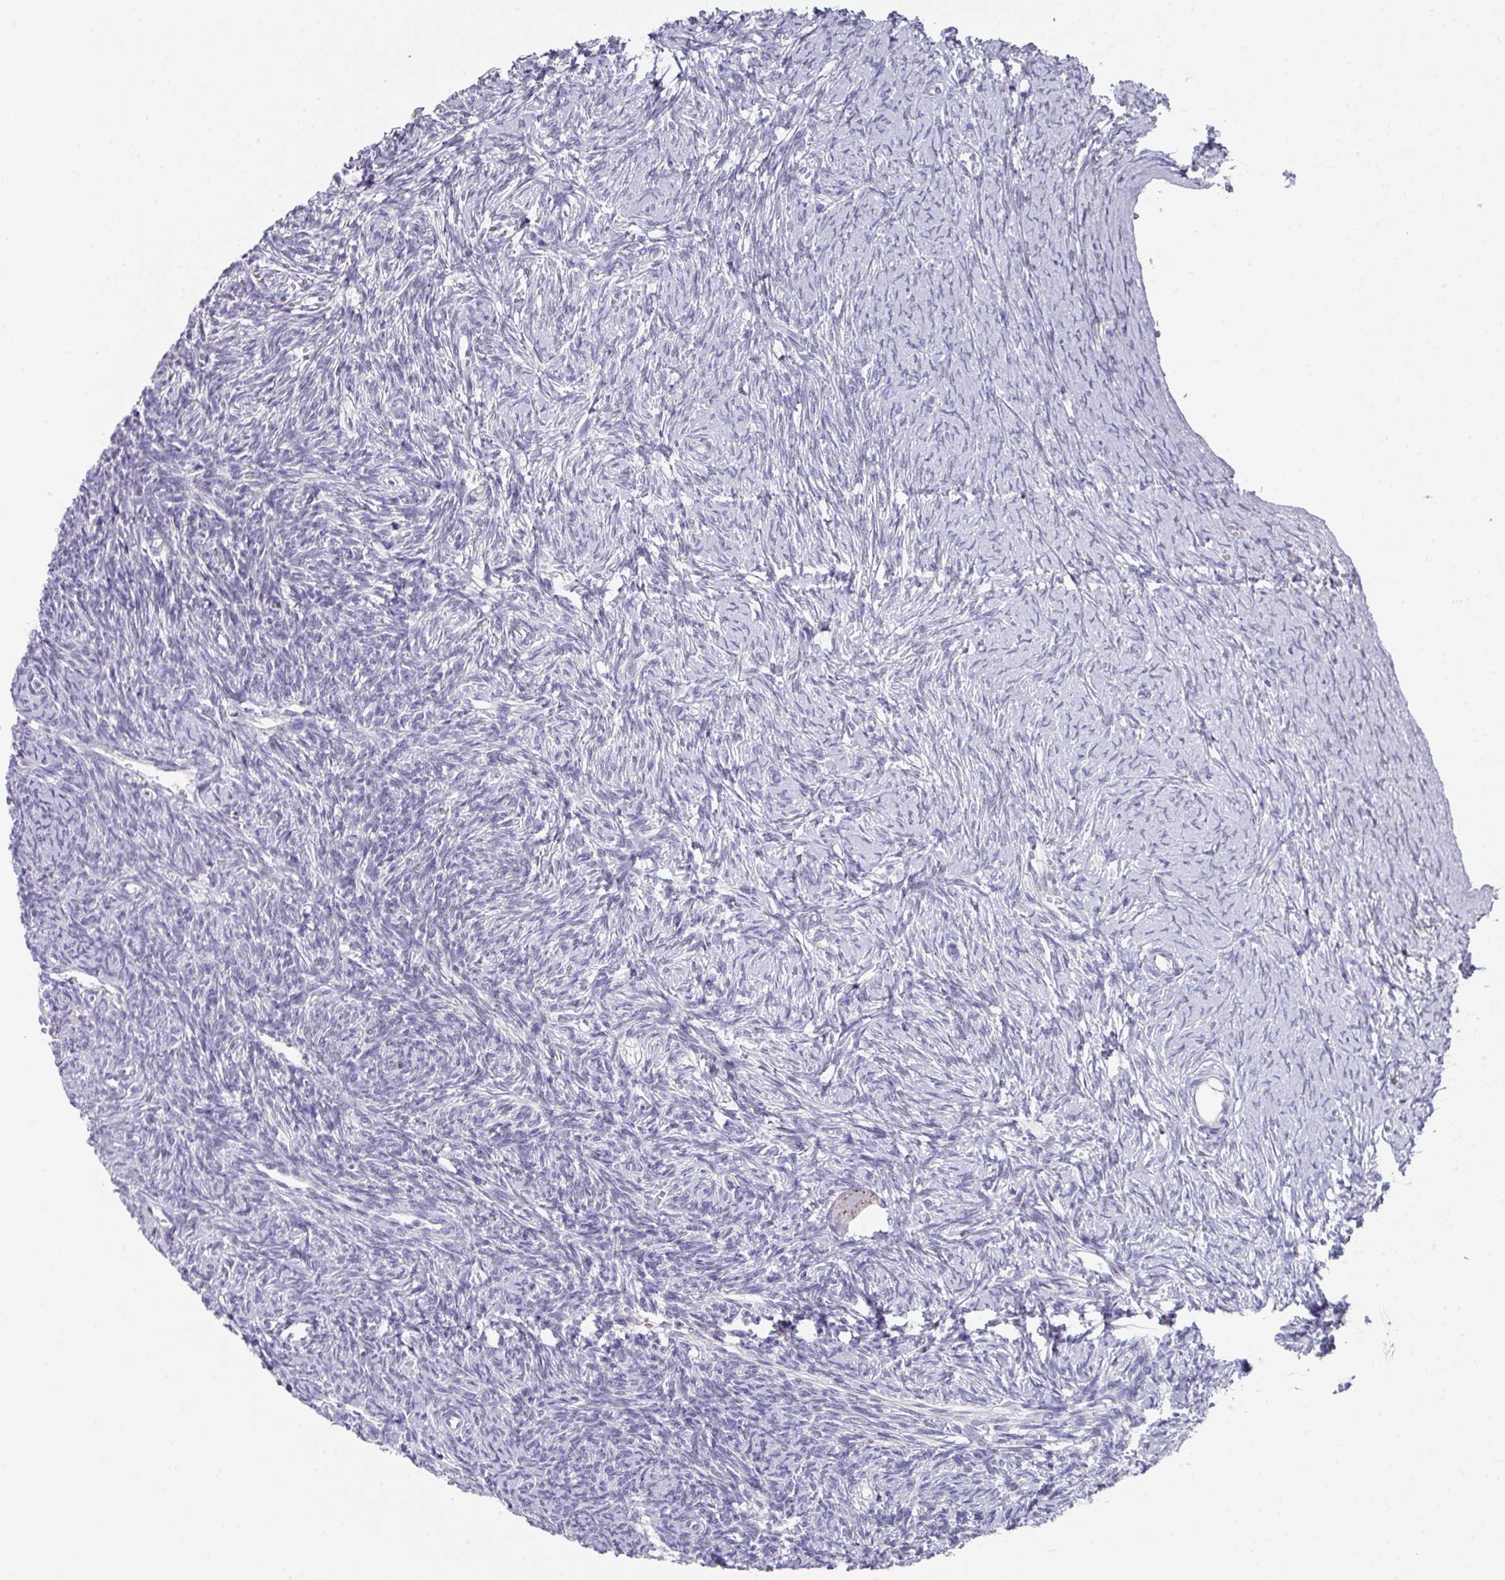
{"staining": {"intensity": "weak", "quantity": "25%-75%", "location": "cytoplasmic/membranous"}, "tissue": "ovary", "cell_type": "Follicle cells", "image_type": "normal", "snomed": [{"axis": "morphology", "description": "Normal tissue, NOS"}, {"axis": "topography", "description": "Ovary"}], "caption": "An image showing weak cytoplasmic/membranous positivity in approximately 25%-75% of follicle cells in normal ovary, as visualized by brown immunohistochemical staining.", "gene": "VKORC1L1", "patient": {"sex": "female", "age": 39}}